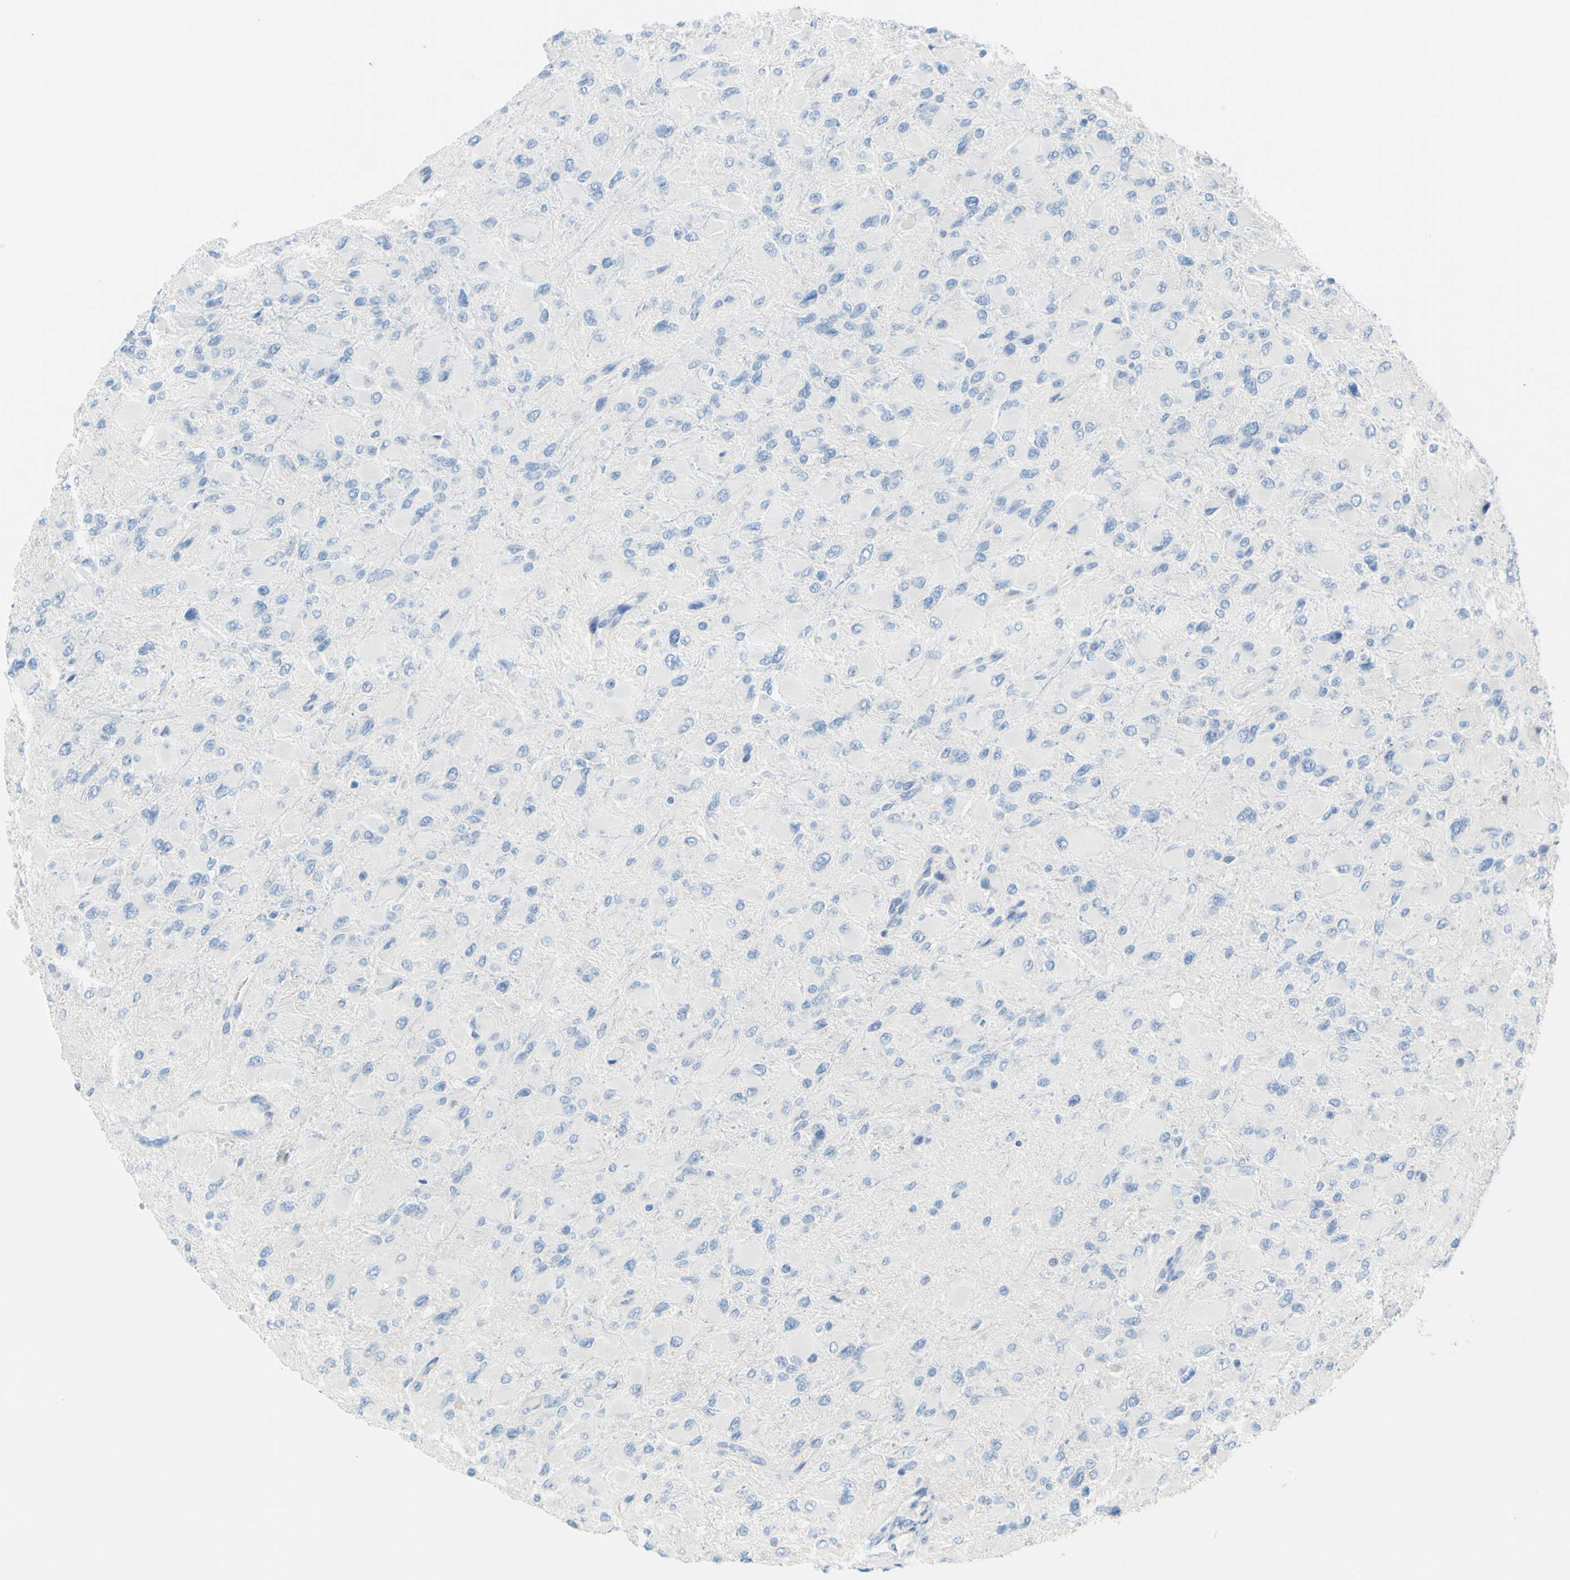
{"staining": {"intensity": "negative", "quantity": "none", "location": "none"}, "tissue": "glioma", "cell_type": "Tumor cells", "image_type": "cancer", "snomed": [{"axis": "morphology", "description": "Glioma, malignant, High grade"}, {"axis": "topography", "description": "Cerebral cortex"}], "caption": "High-grade glioma (malignant) was stained to show a protein in brown. There is no significant staining in tumor cells.", "gene": "DCT", "patient": {"sex": "female", "age": 36}}